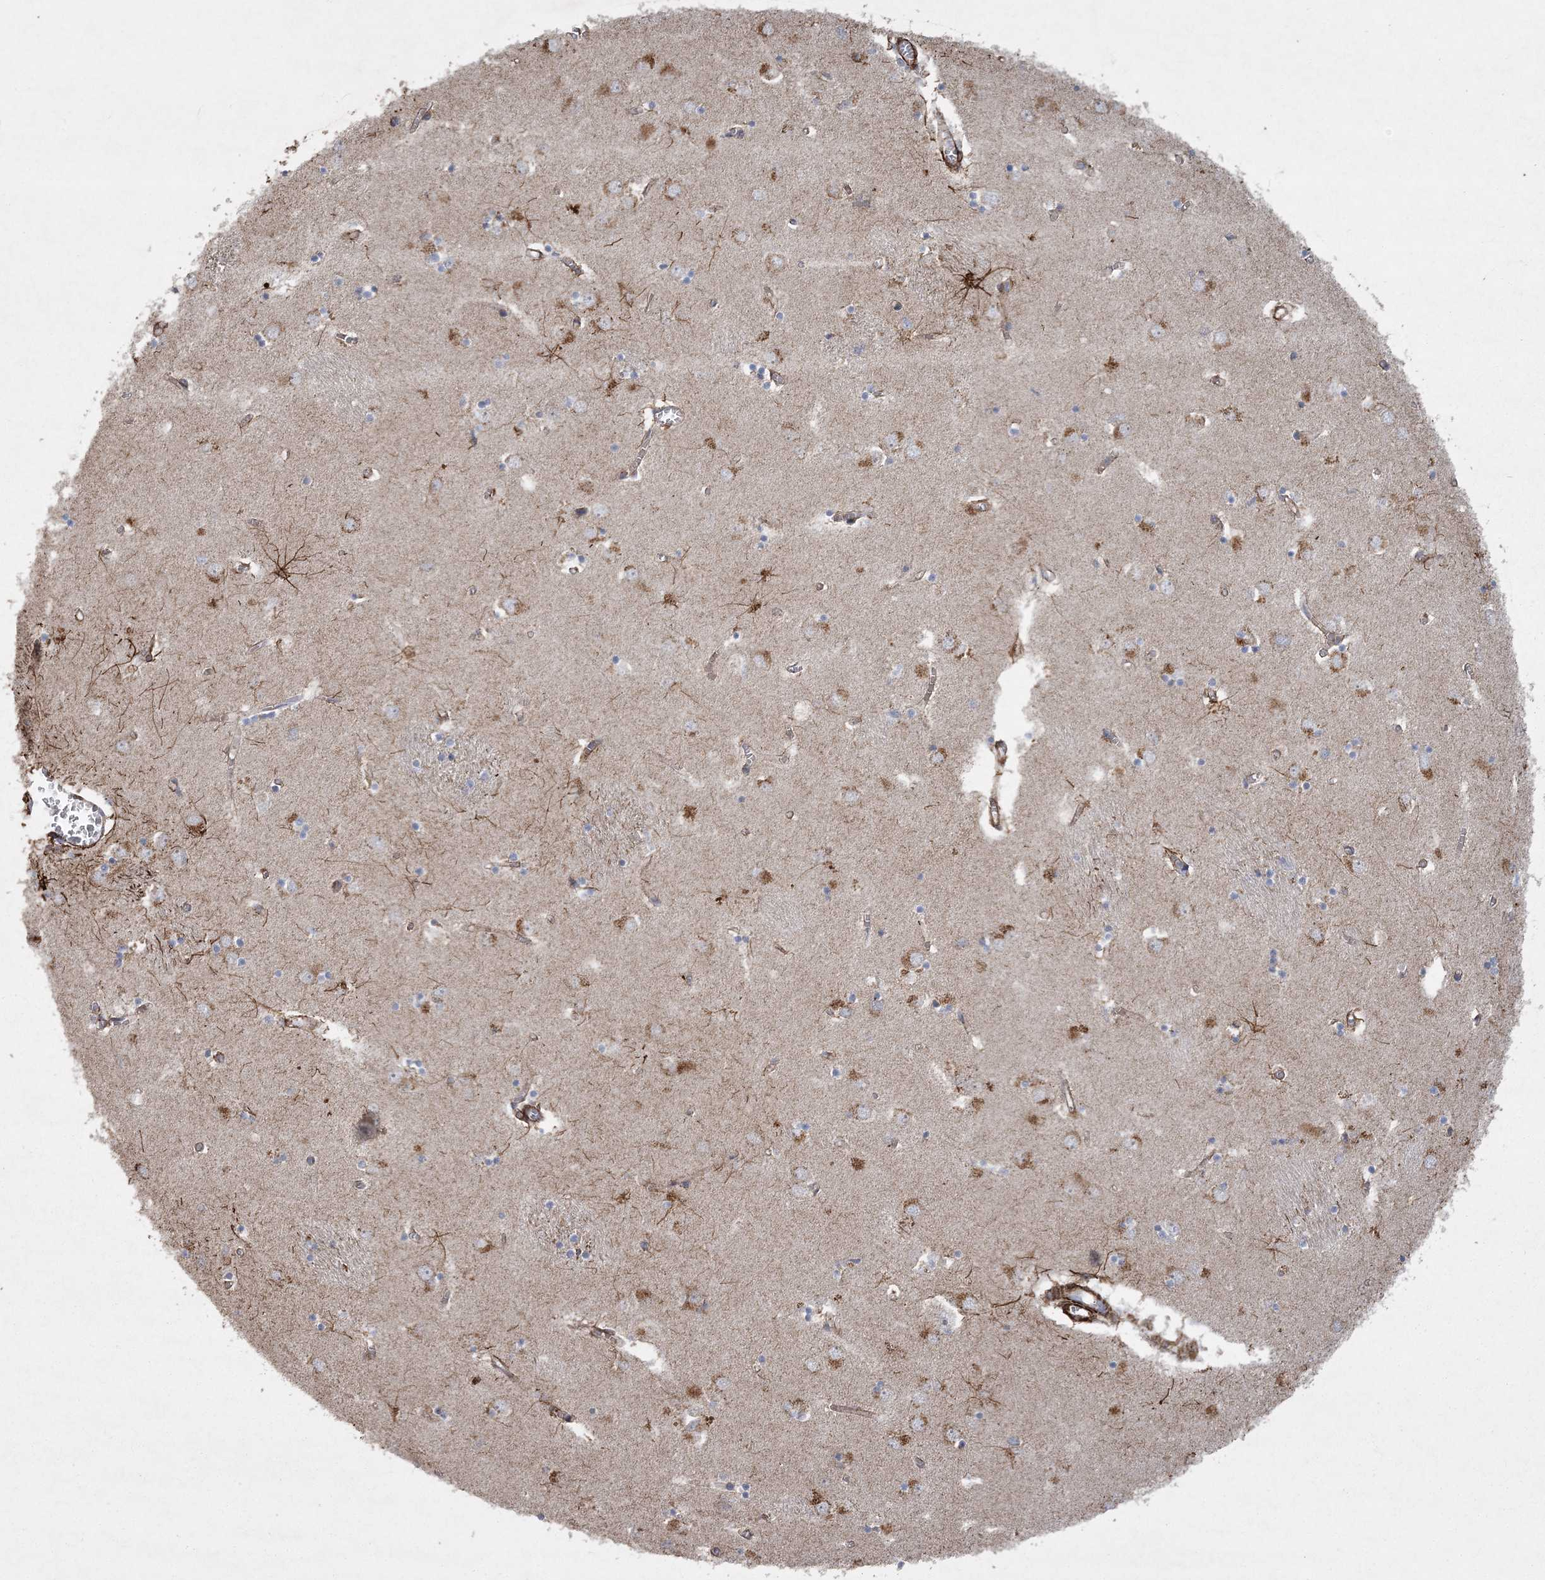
{"staining": {"intensity": "strong", "quantity": "<25%", "location": "cytoplasmic/membranous"}, "tissue": "caudate", "cell_type": "Glial cells", "image_type": "normal", "snomed": [{"axis": "morphology", "description": "Normal tissue, NOS"}, {"axis": "topography", "description": "Lateral ventricle wall"}], "caption": "This is a micrograph of immunohistochemistry staining of benign caudate, which shows strong expression in the cytoplasmic/membranous of glial cells.", "gene": "ARSJ", "patient": {"sex": "male", "age": 70}}